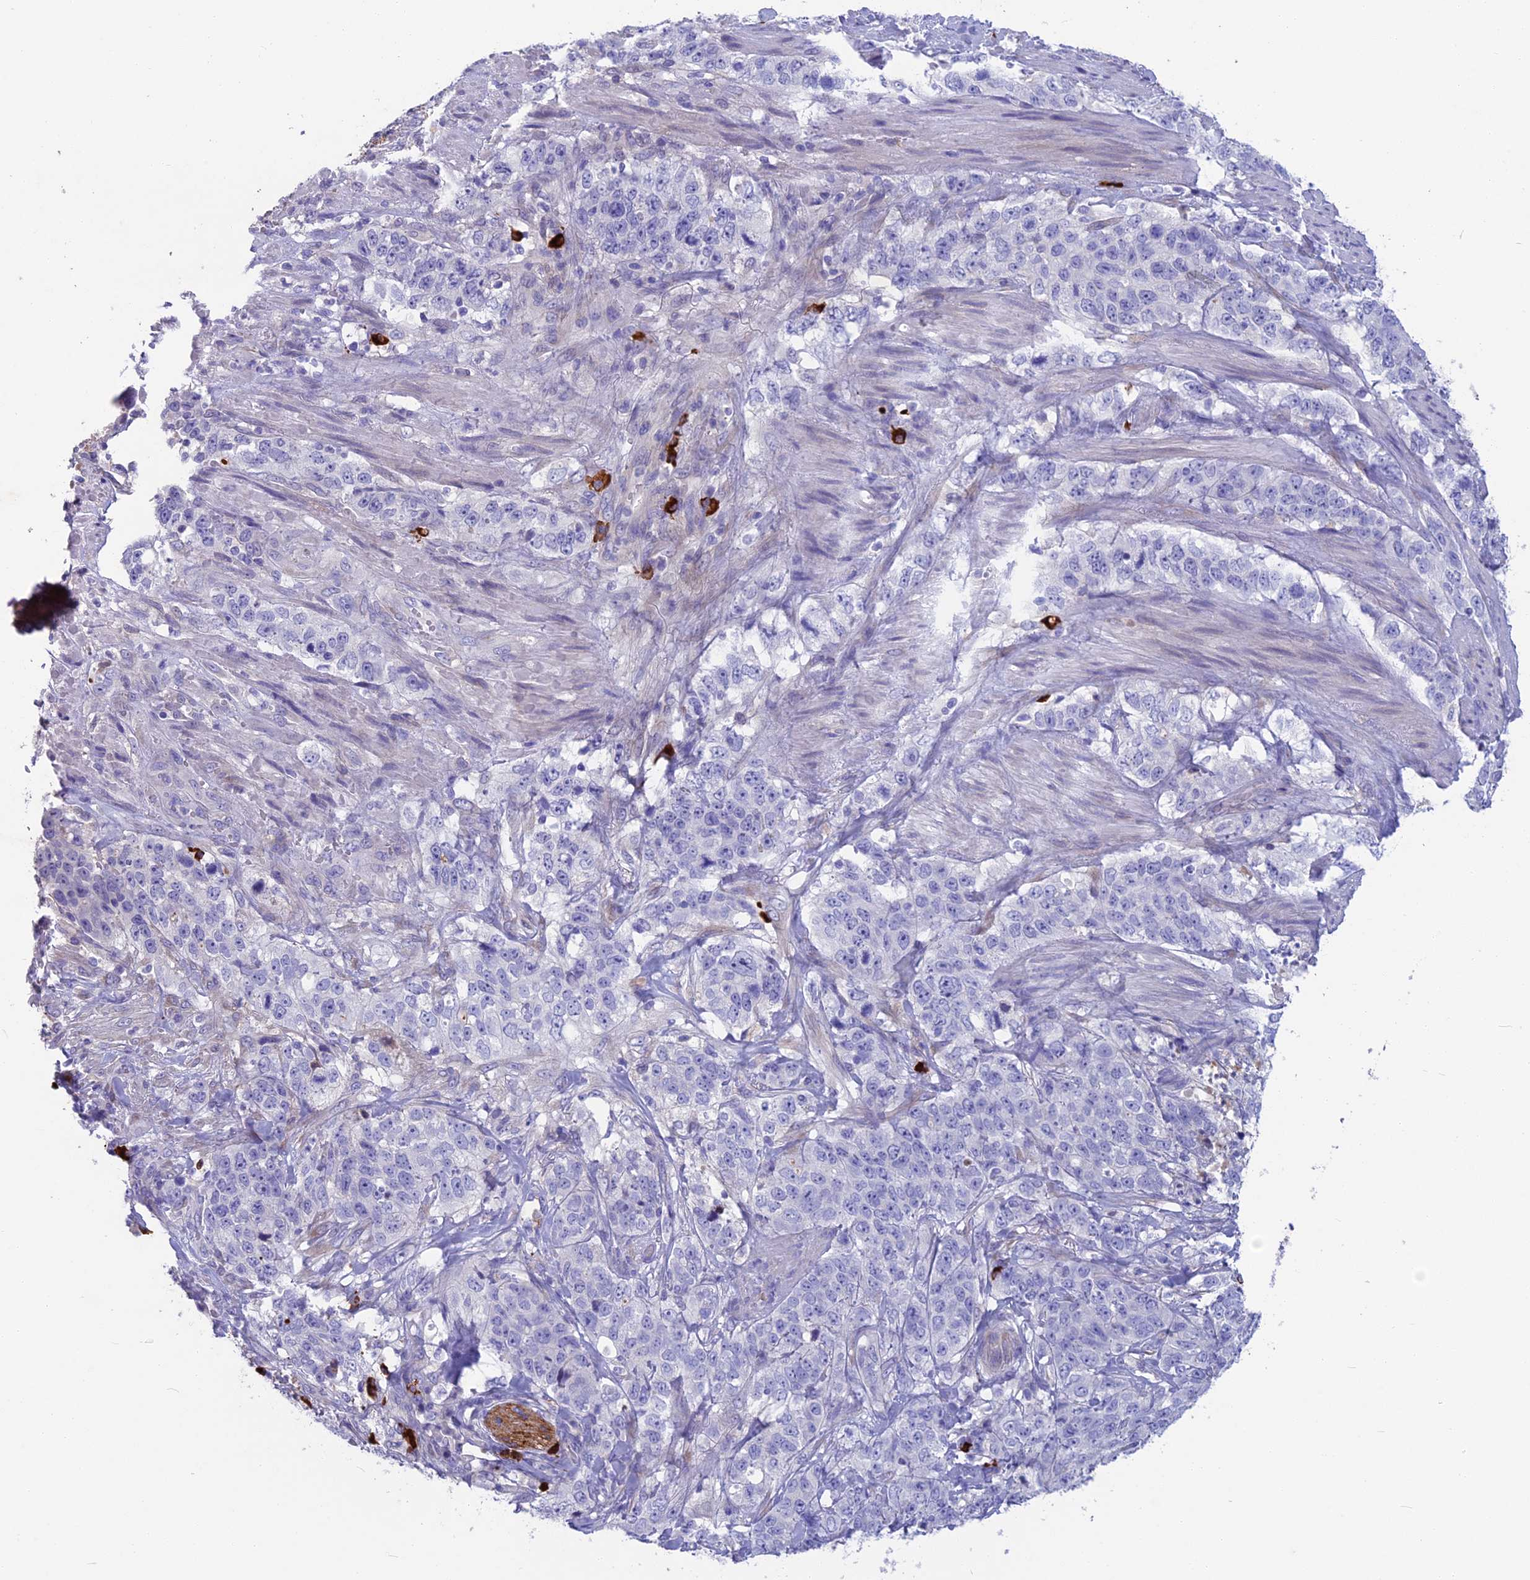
{"staining": {"intensity": "negative", "quantity": "none", "location": "none"}, "tissue": "stomach cancer", "cell_type": "Tumor cells", "image_type": "cancer", "snomed": [{"axis": "morphology", "description": "Adenocarcinoma, NOS"}, {"axis": "topography", "description": "Stomach"}], "caption": "DAB immunohistochemical staining of human stomach cancer demonstrates no significant expression in tumor cells.", "gene": "SNAP91", "patient": {"sex": "male", "age": 48}}